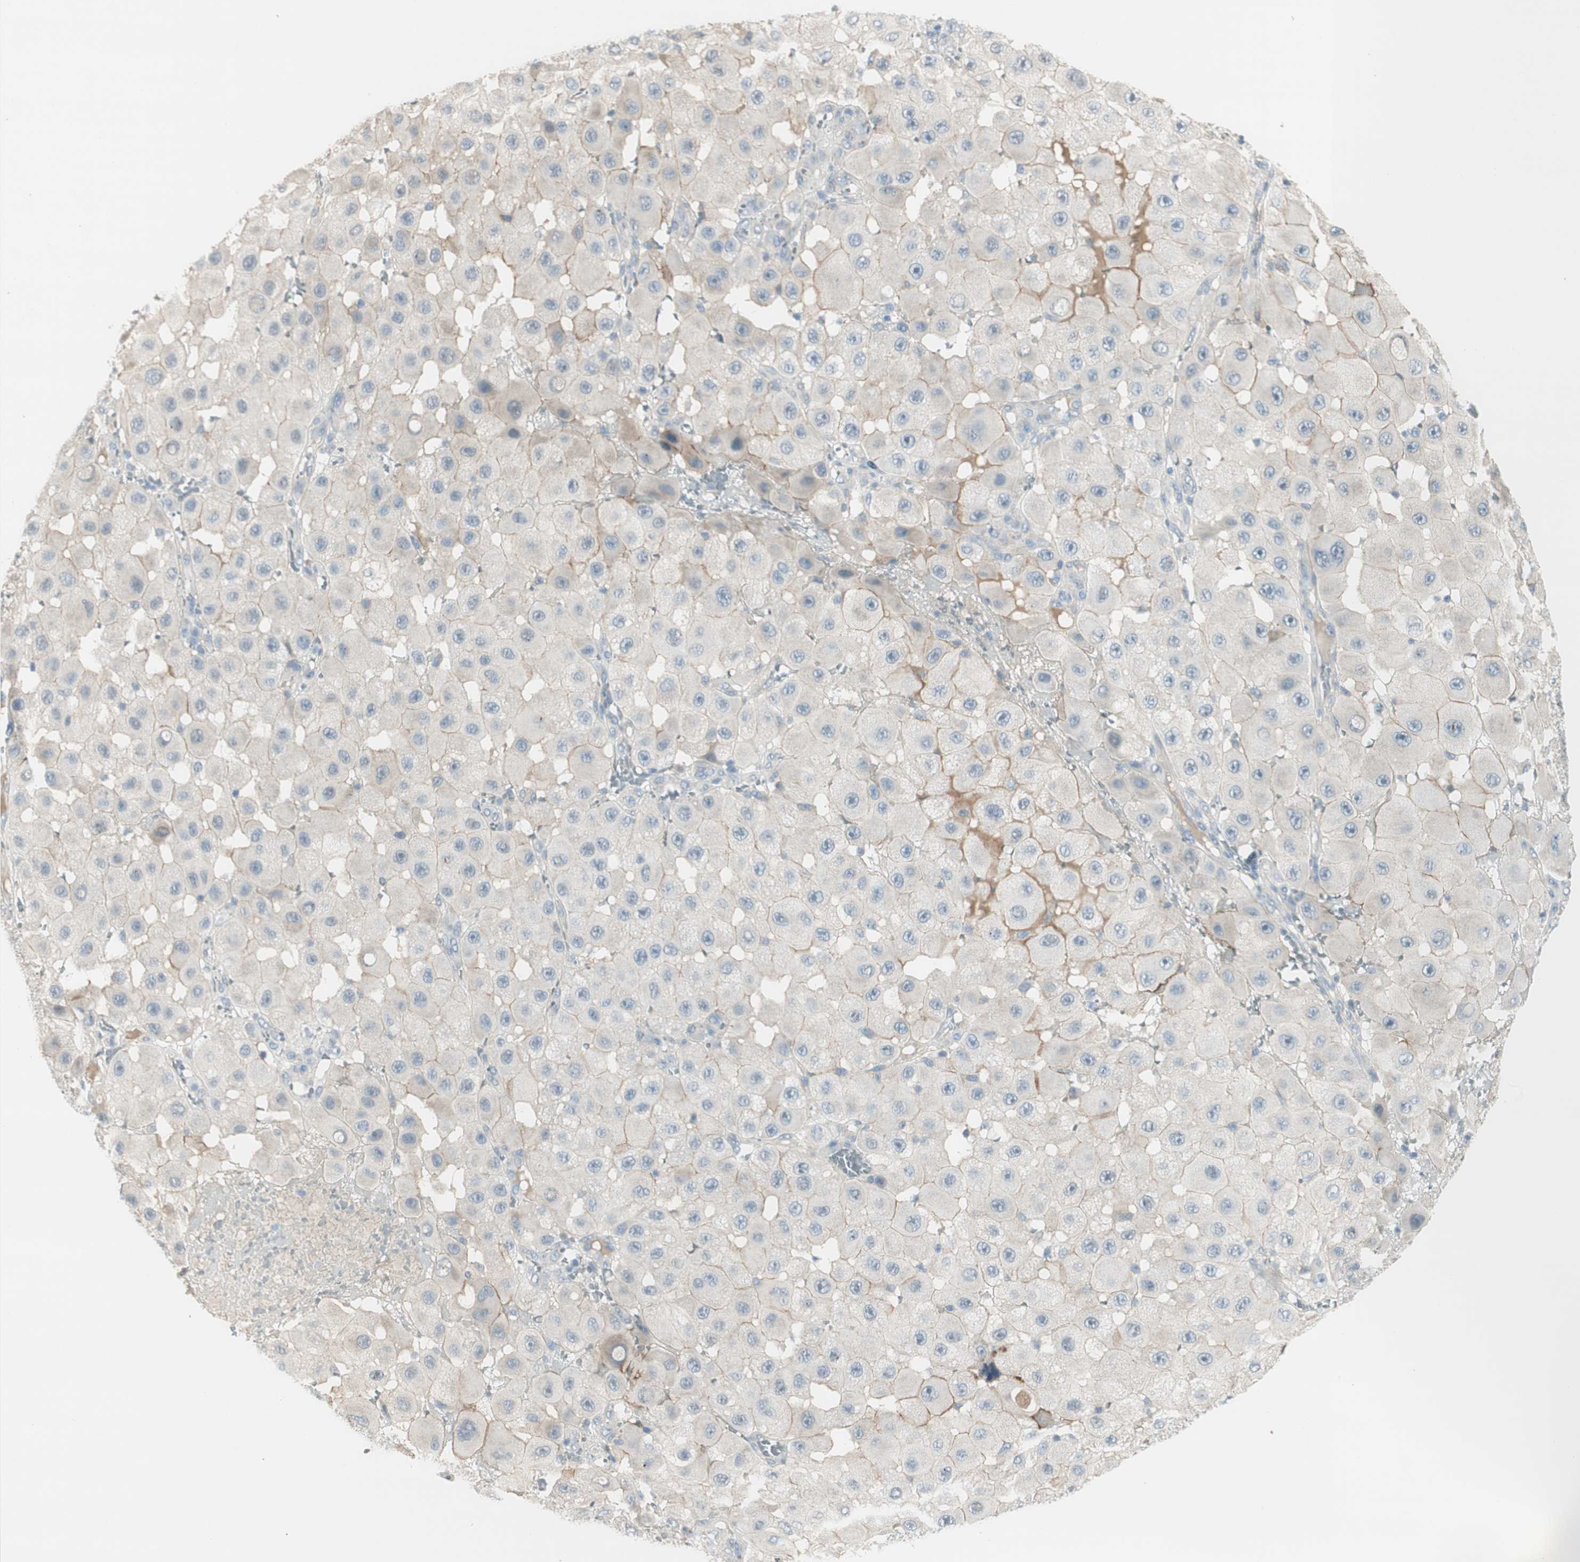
{"staining": {"intensity": "negative", "quantity": "none", "location": "none"}, "tissue": "melanoma", "cell_type": "Tumor cells", "image_type": "cancer", "snomed": [{"axis": "morphology", "description": "Malignant melanoma, NOS"}, {"axis": "topography", "description": "Skin"}], "caption": "A micrograph of malignant melanoma stained for a protein exhibits no brown staining in tumor cells.", "gene": "EVA1A", "patient": {"sex": "female", "age": 81}}